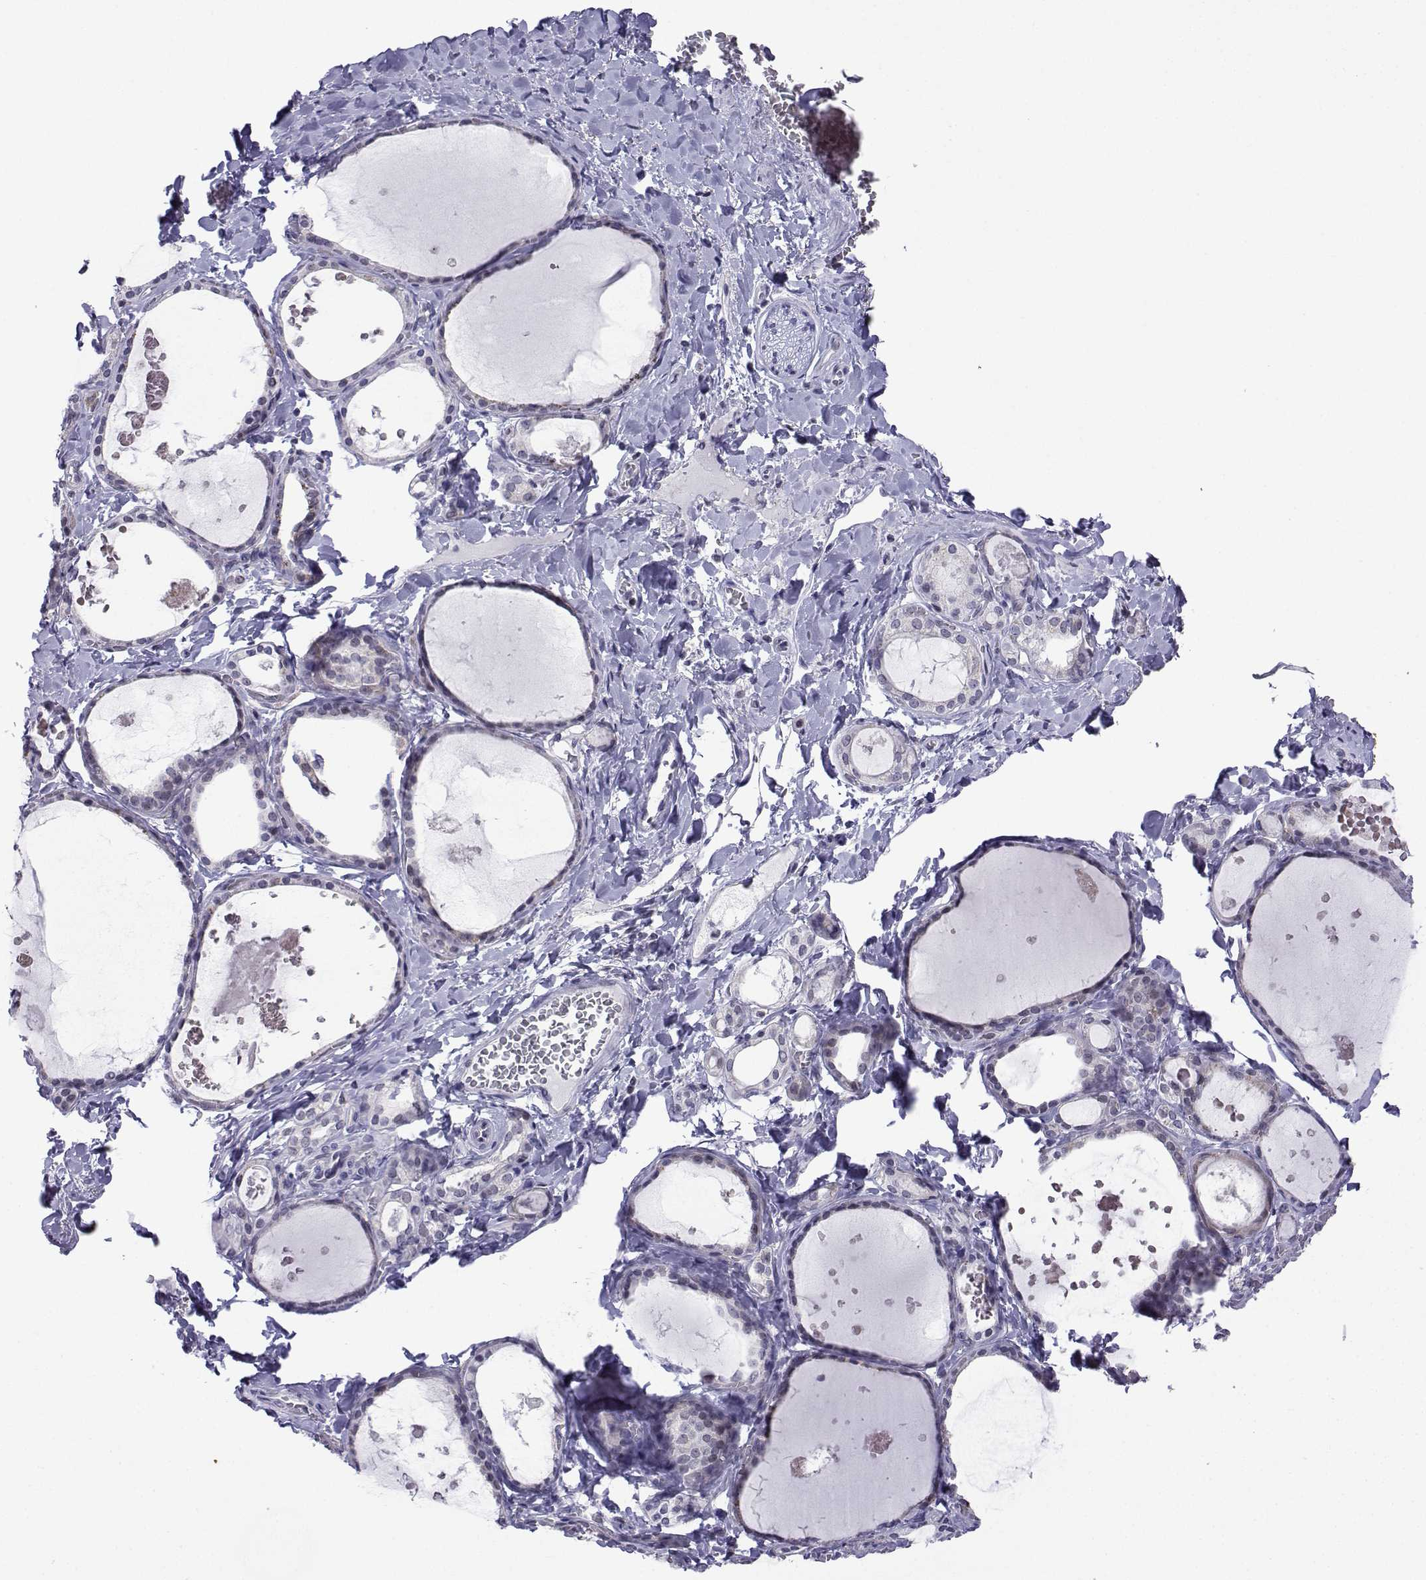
{"staining": {"intensity": "negative", "quantity": "none", "location": "none"}, "tissue": "thyroid gland", "cell_type": "Glandular cells", "image_type": "normal", "snomed": [{"axis": "morphology", "description": "Normal tissue, NOS"}, {"axis": "topography", "description": "Thyroid gland"}], "caption": "IHC micrograph of unremarkable thyroid gland: human thyroid gland stained with DAB displays no significant protein positivity in glandular cells.", "gene": "INCENP", "patient": {"sex": "female", "age": 56}}